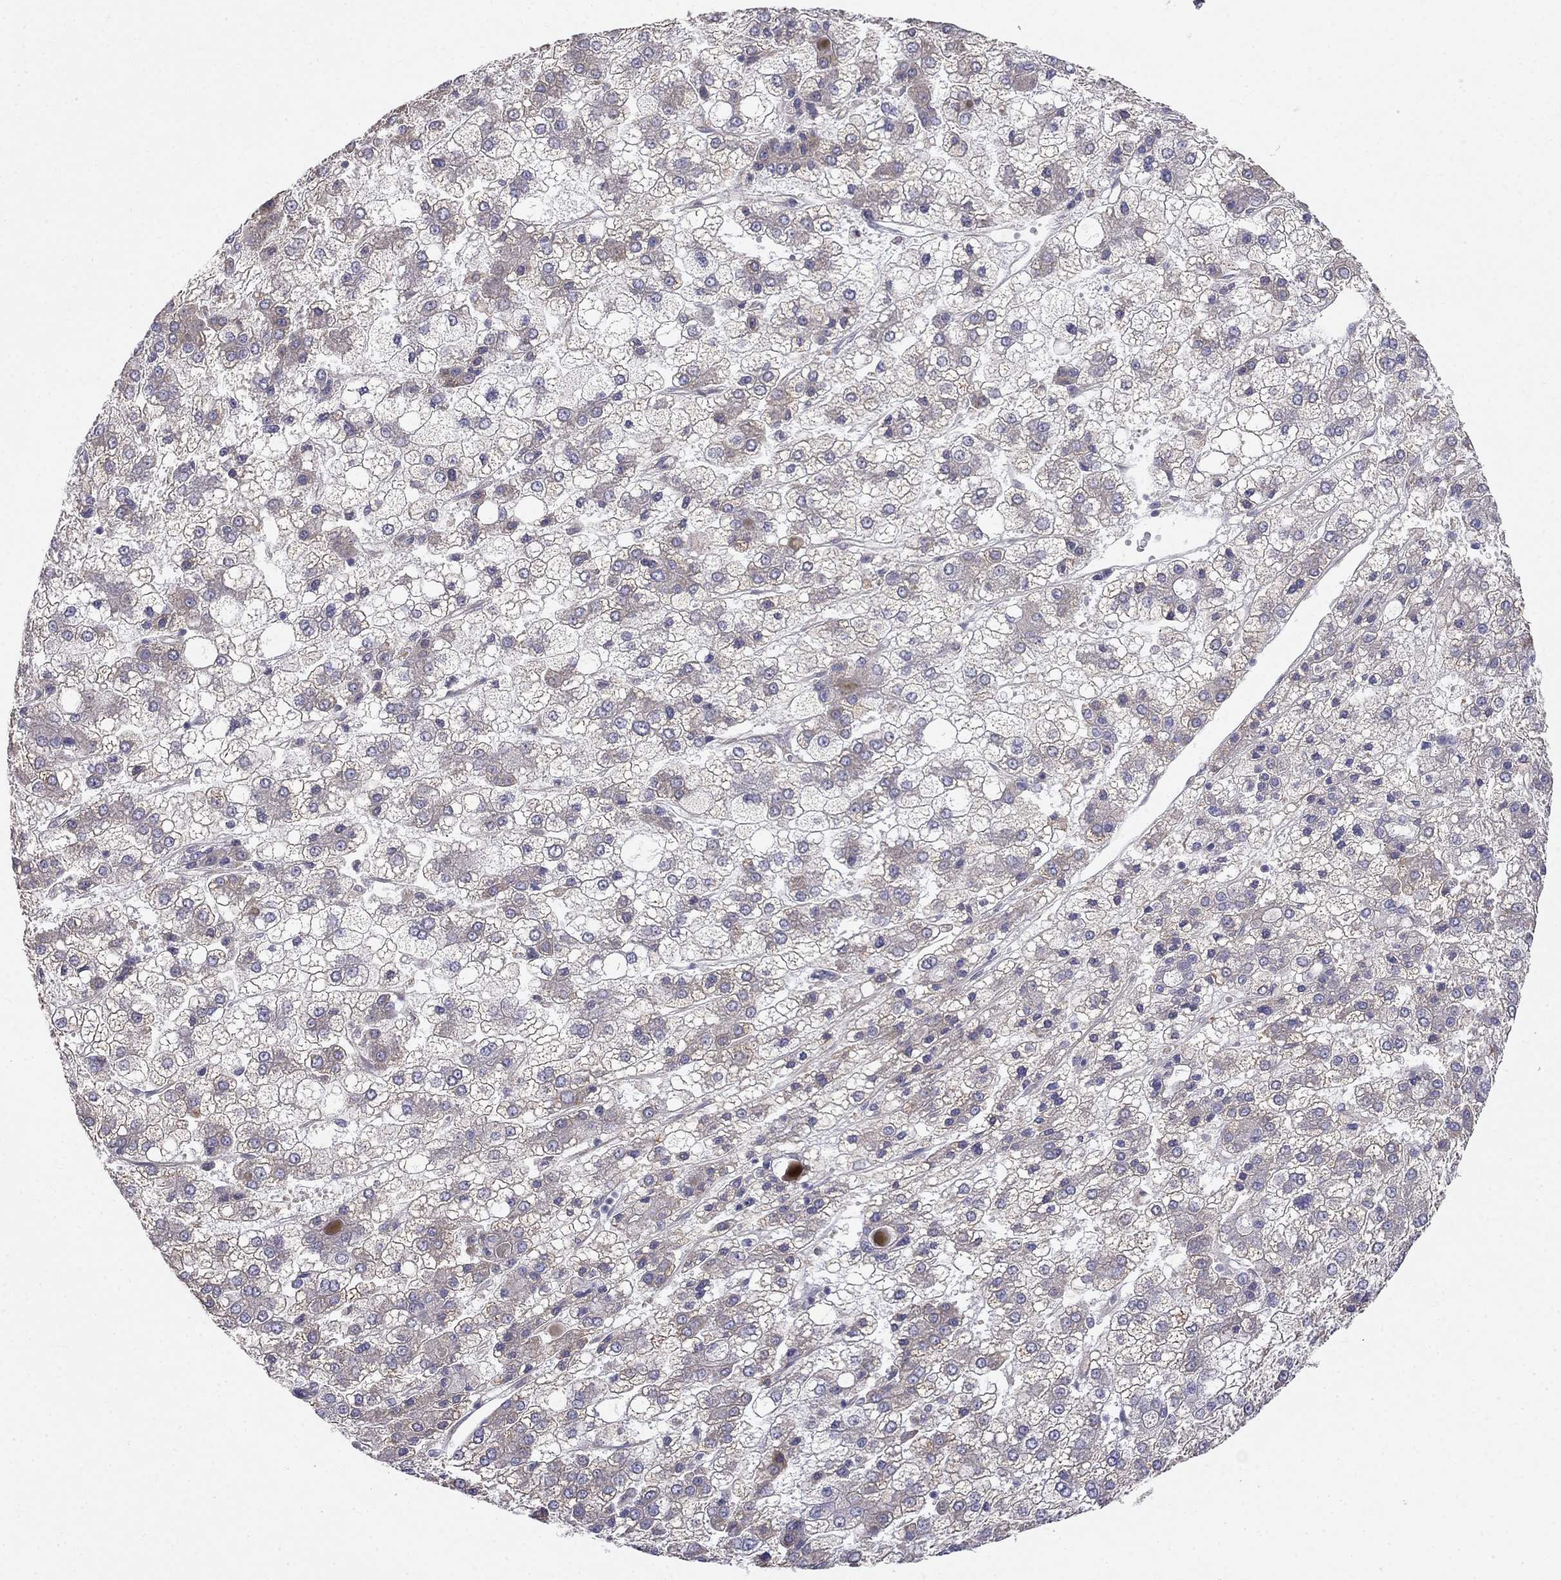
{"staining": {"intensity": "weak", "quantity": ">75%", "location": "cytoplasmic/membranous"}, "tissue": "liver cancer", "cell_type": "Tumor cells", "image_type": "cancer", "snomed": [{"axis": "morphology", "description": "Carcinoma, Hepatocellular, NOS"}, {"axis": "topography", "description": "Liver"}], "caption": "The immunohistochemical stain shows weak cytoplasmic/membranous staining in tumor cells of liver cancer tissue.", "gene": "LONRF2", "patient": {"sex": "male", "age": 73}}